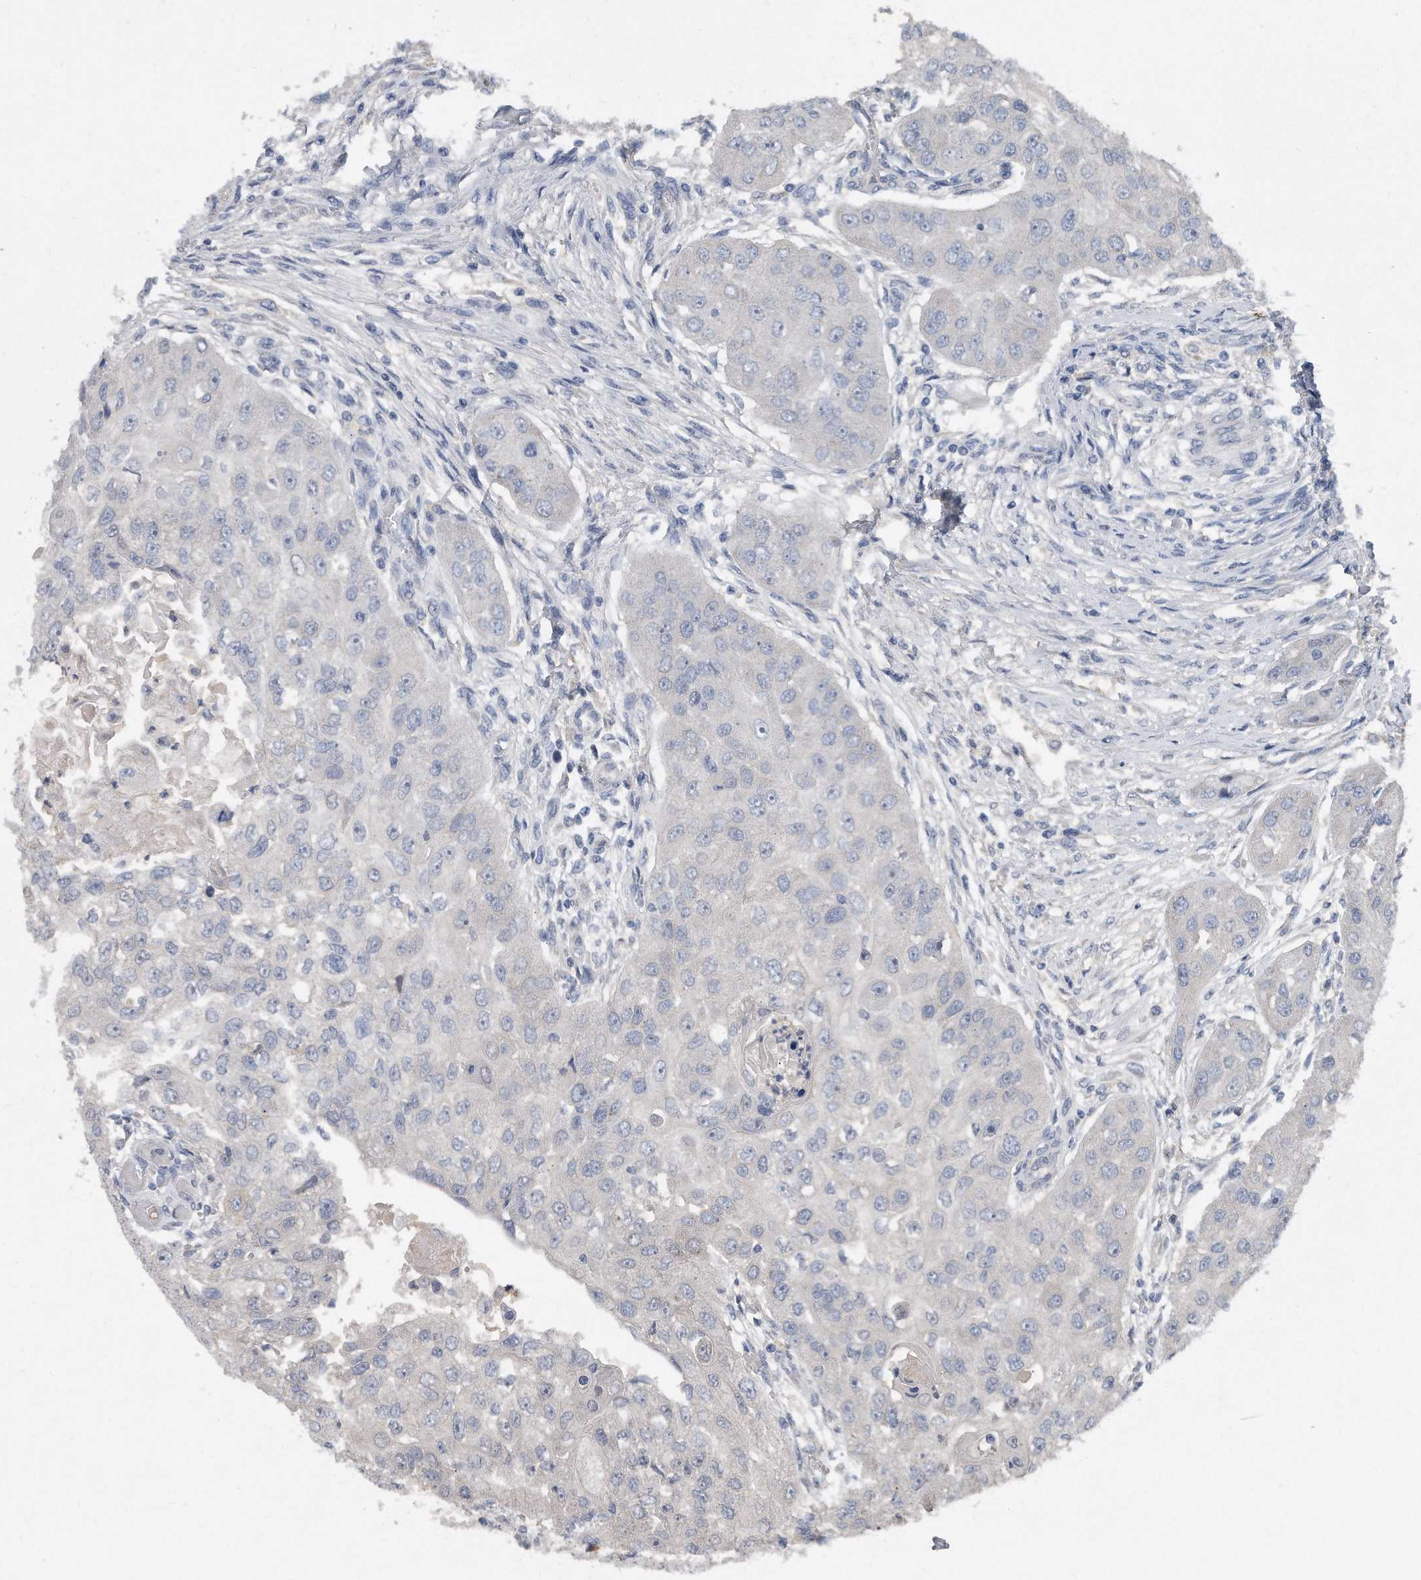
{"staining": {"intensity": "negative", "quantity": "none", "location": "none"}, "tissue": "head and neck cancer", "cell_type": "Tumor cells", "image_type": "cancer", "snomed": [{"axis": "morphology", "description": "Normal tissue, NOS"}, {"axis": "morphology", "description": "Squamous cell carcinoma, NOS"}, {"axis": "topography", "description": "Skeletal muscle"}, {"axis": "topography", "description": "Head-Neck"}], "caption": "Protein analysis of head and neck squamous cell carcinoma shows no significant expression in tumor cells.", "gene": "HOMER3", "patient": {"sex": "male", "age": 51}}